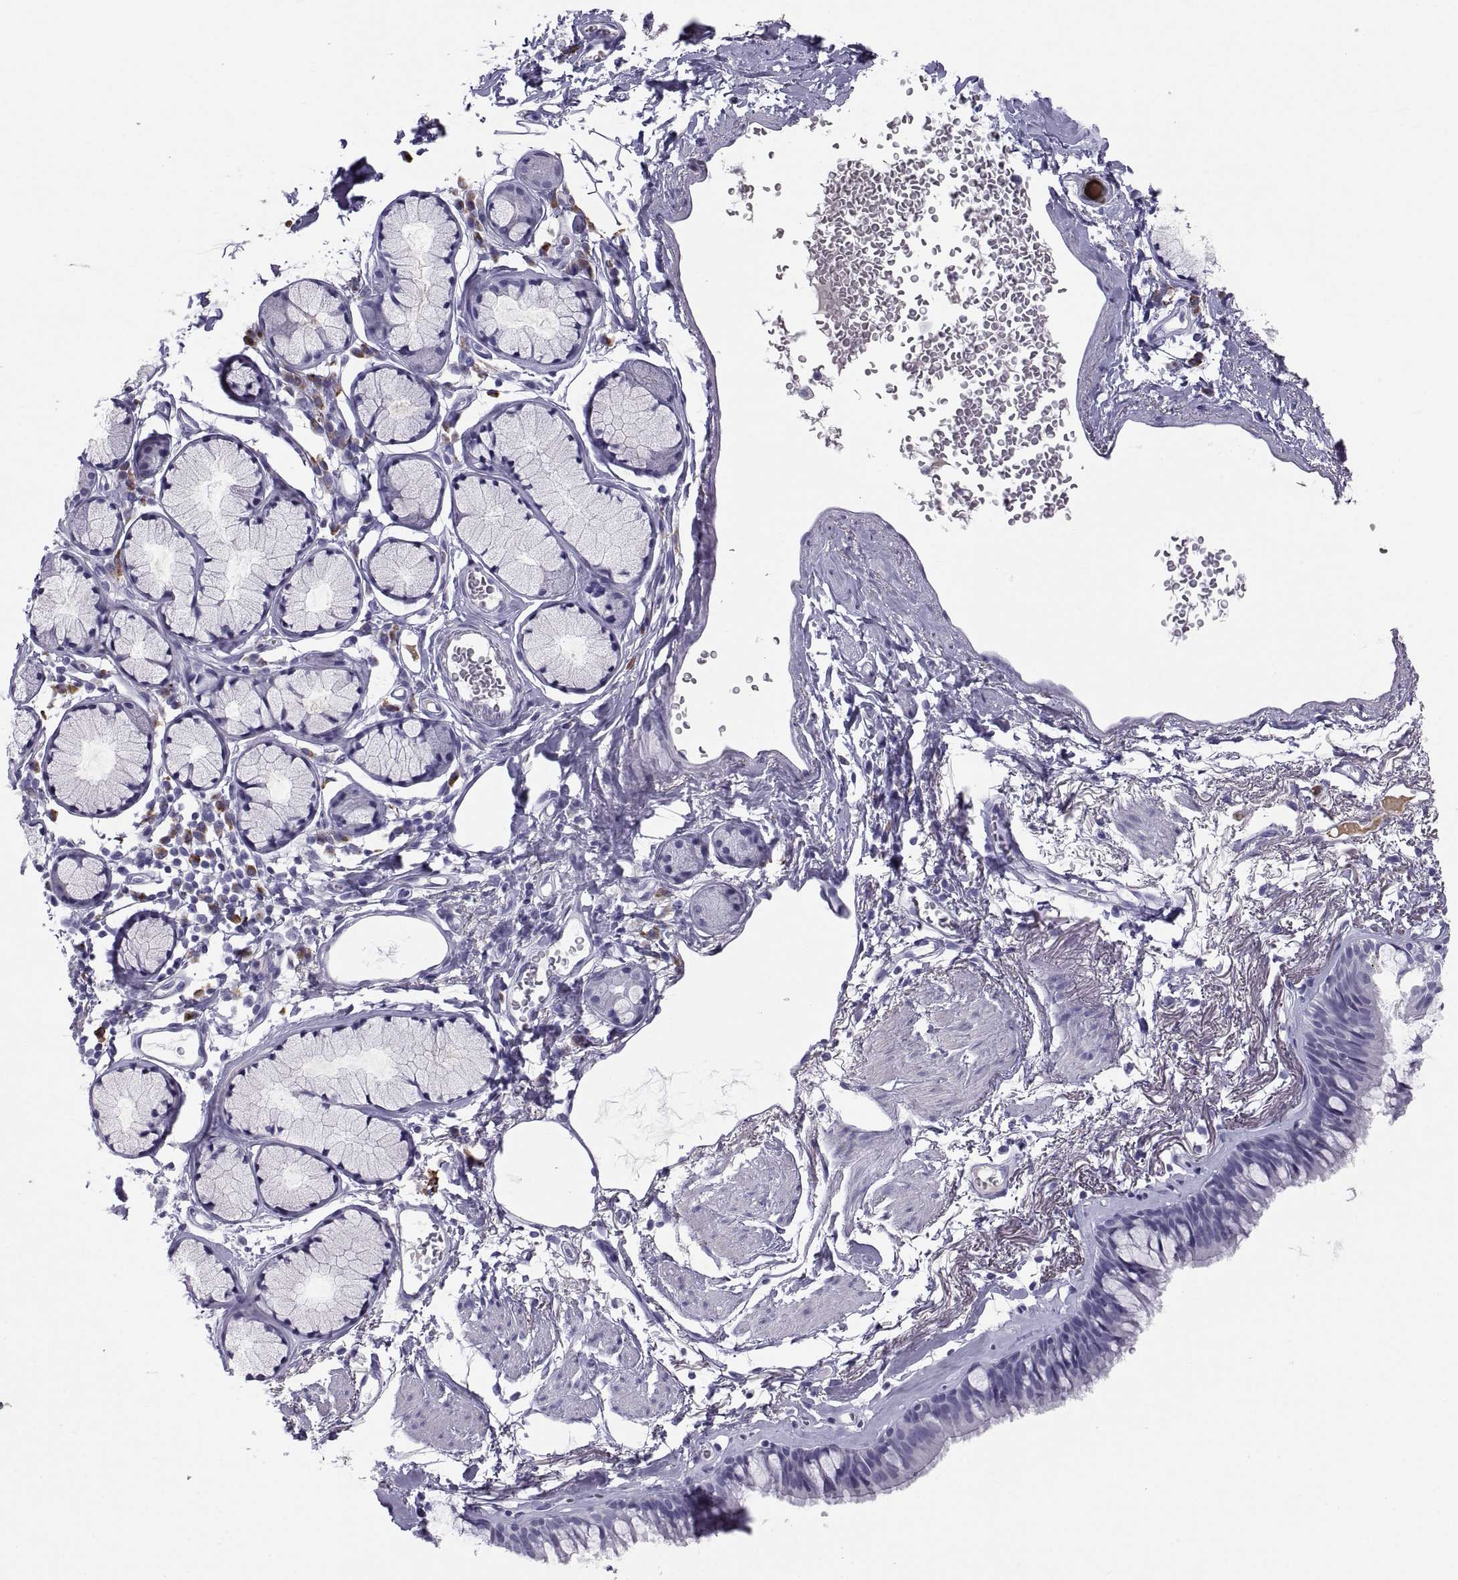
{"staining": {"intensity": "negative", "quantity": "none", "location": "none"}, "tissue": "bronchus", "cell_type": "Respiratory epithelial cells", "image_type": "normal", "snomed": [{"axis": "morphology", "description": "Normal tissue, NOS"}, {"axis": "morphology", "description": "Squamous cell carcinoma, NOS"}, {"axis": "topography", "description": "Cartilage tissue"}, {"axis": "topography", "description": "Bronchus"}], "caption": "Immunohistochemical staining of unremarkable human bronchus reveals no significant staining in respiratory epithelial cells.", "gene": "CT47A10", "patient": {"sex": "male", "age": 72}}